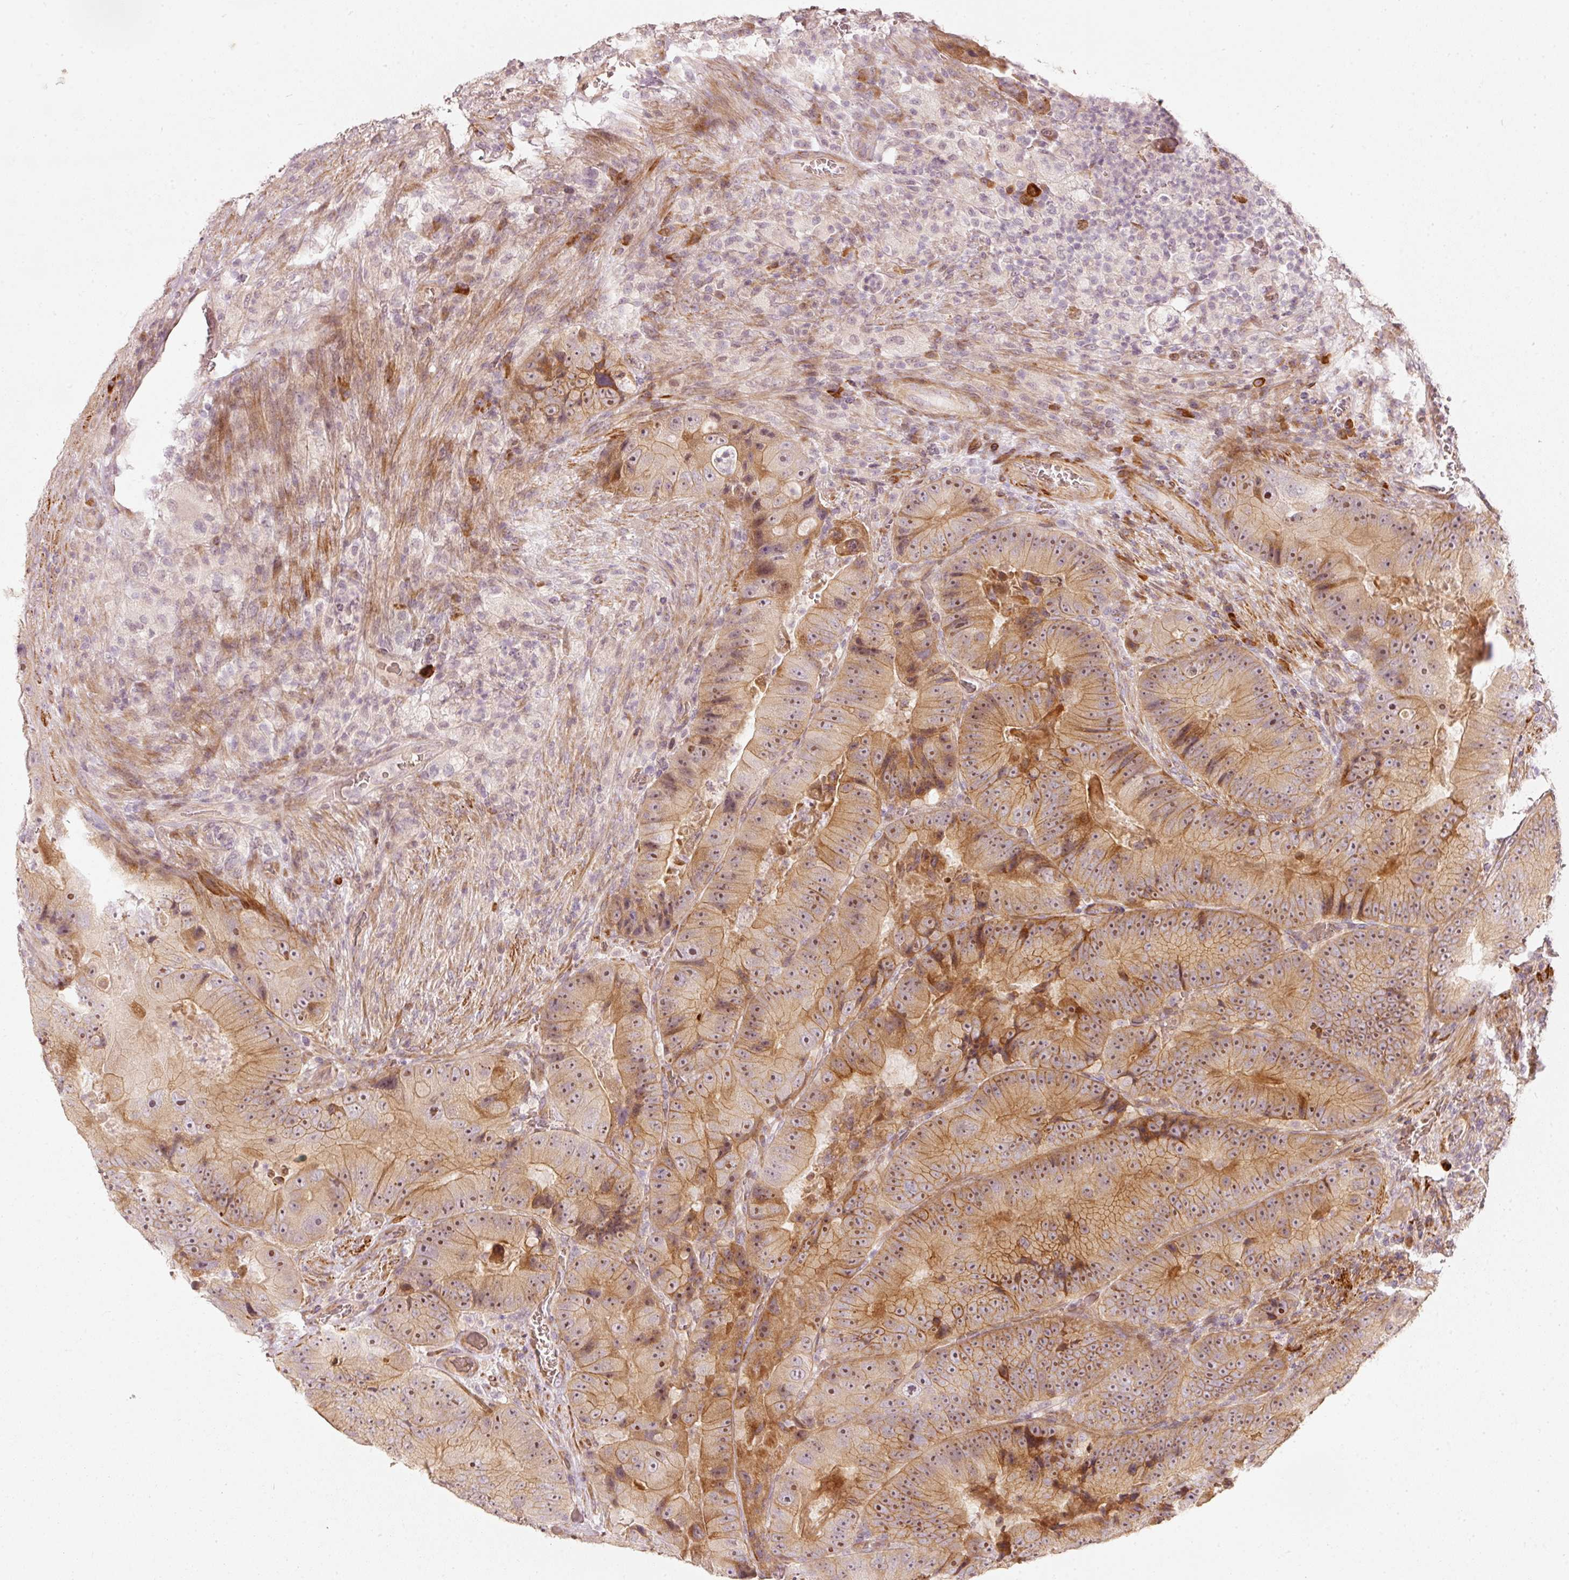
{"staining": {"intensity": "moderate", "quantity": ">75%", "location": "cytoplasmic/membranous,nuclear"}, "tissue": "colorectal cancer", "cell_type": "Tumor cells", "image_type": "cancer", "snomed": [{"axis": "morphology", "description": "Adenocarcinoma, NOS"}, {"axis": "topography", "description": "Colon"}], "caption": "This is an image of immunohistochemistry (IHC) staining of colorectal adenocarcinoma, which shows moderate positivity in the cytoplasmic/membranous and nuclear of tumor cells.", "gene": "KCNQ1", "patient": {"sex": "female", "age": 86}}